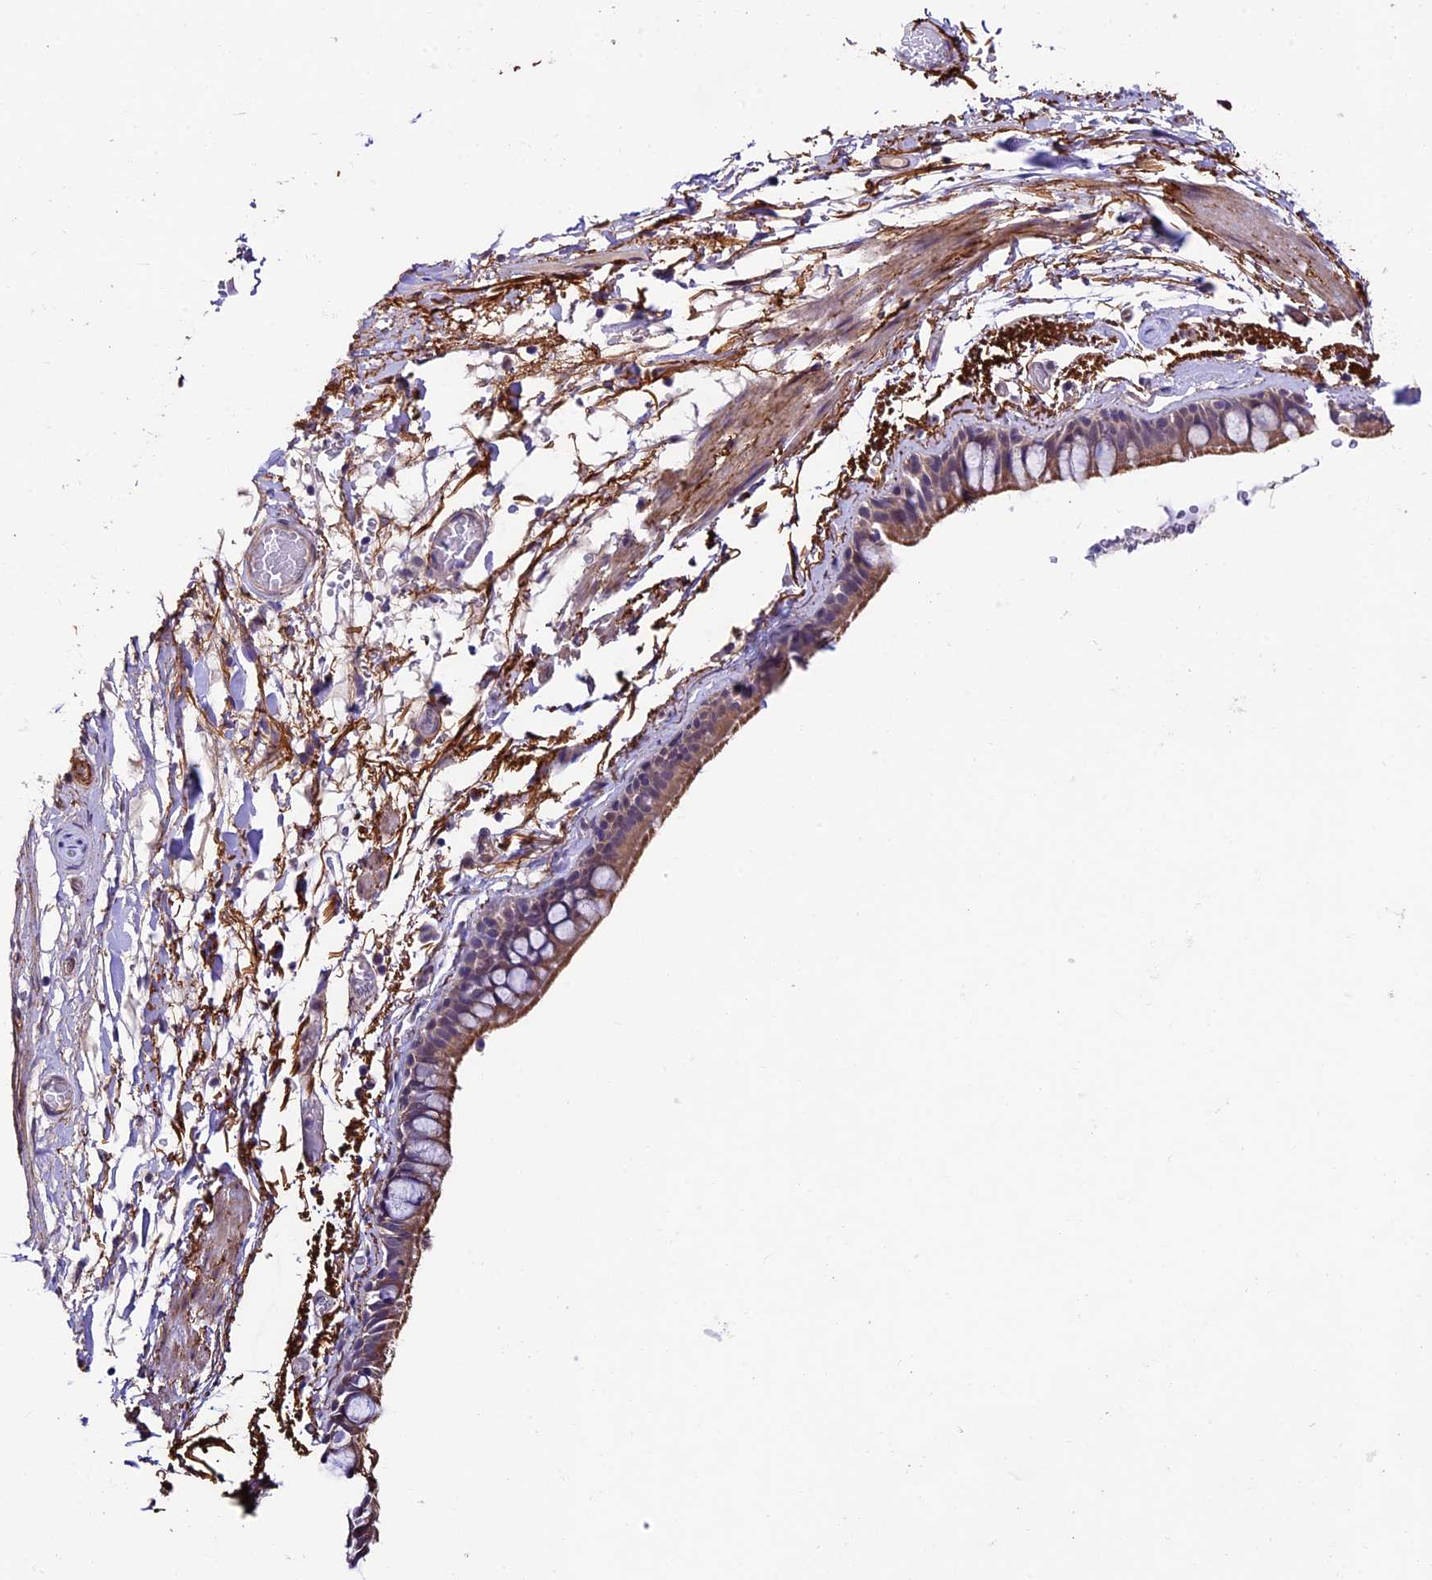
{"staining": {"intensity": "moderate", "quantity": "25%-75%", "location": "cytoplasmic/membranous"}, "tissue": "bronchus", "cell_type": "Respiratory epithelial cells", "image_type": "normal", "snomed": [{"axis": "morphology", "description": "Normal tissue, NOS"}, {"axis": "topography", "description": "Cartilage tissue"}], "caption": "A medium amount of moderate cytoplasmic/membranous staining is identified in about 25%-75% of respiratory epithelial cells in benign bronchus.", "gene": "LSM7", "patient": {"sex": "male", "age": 63}}